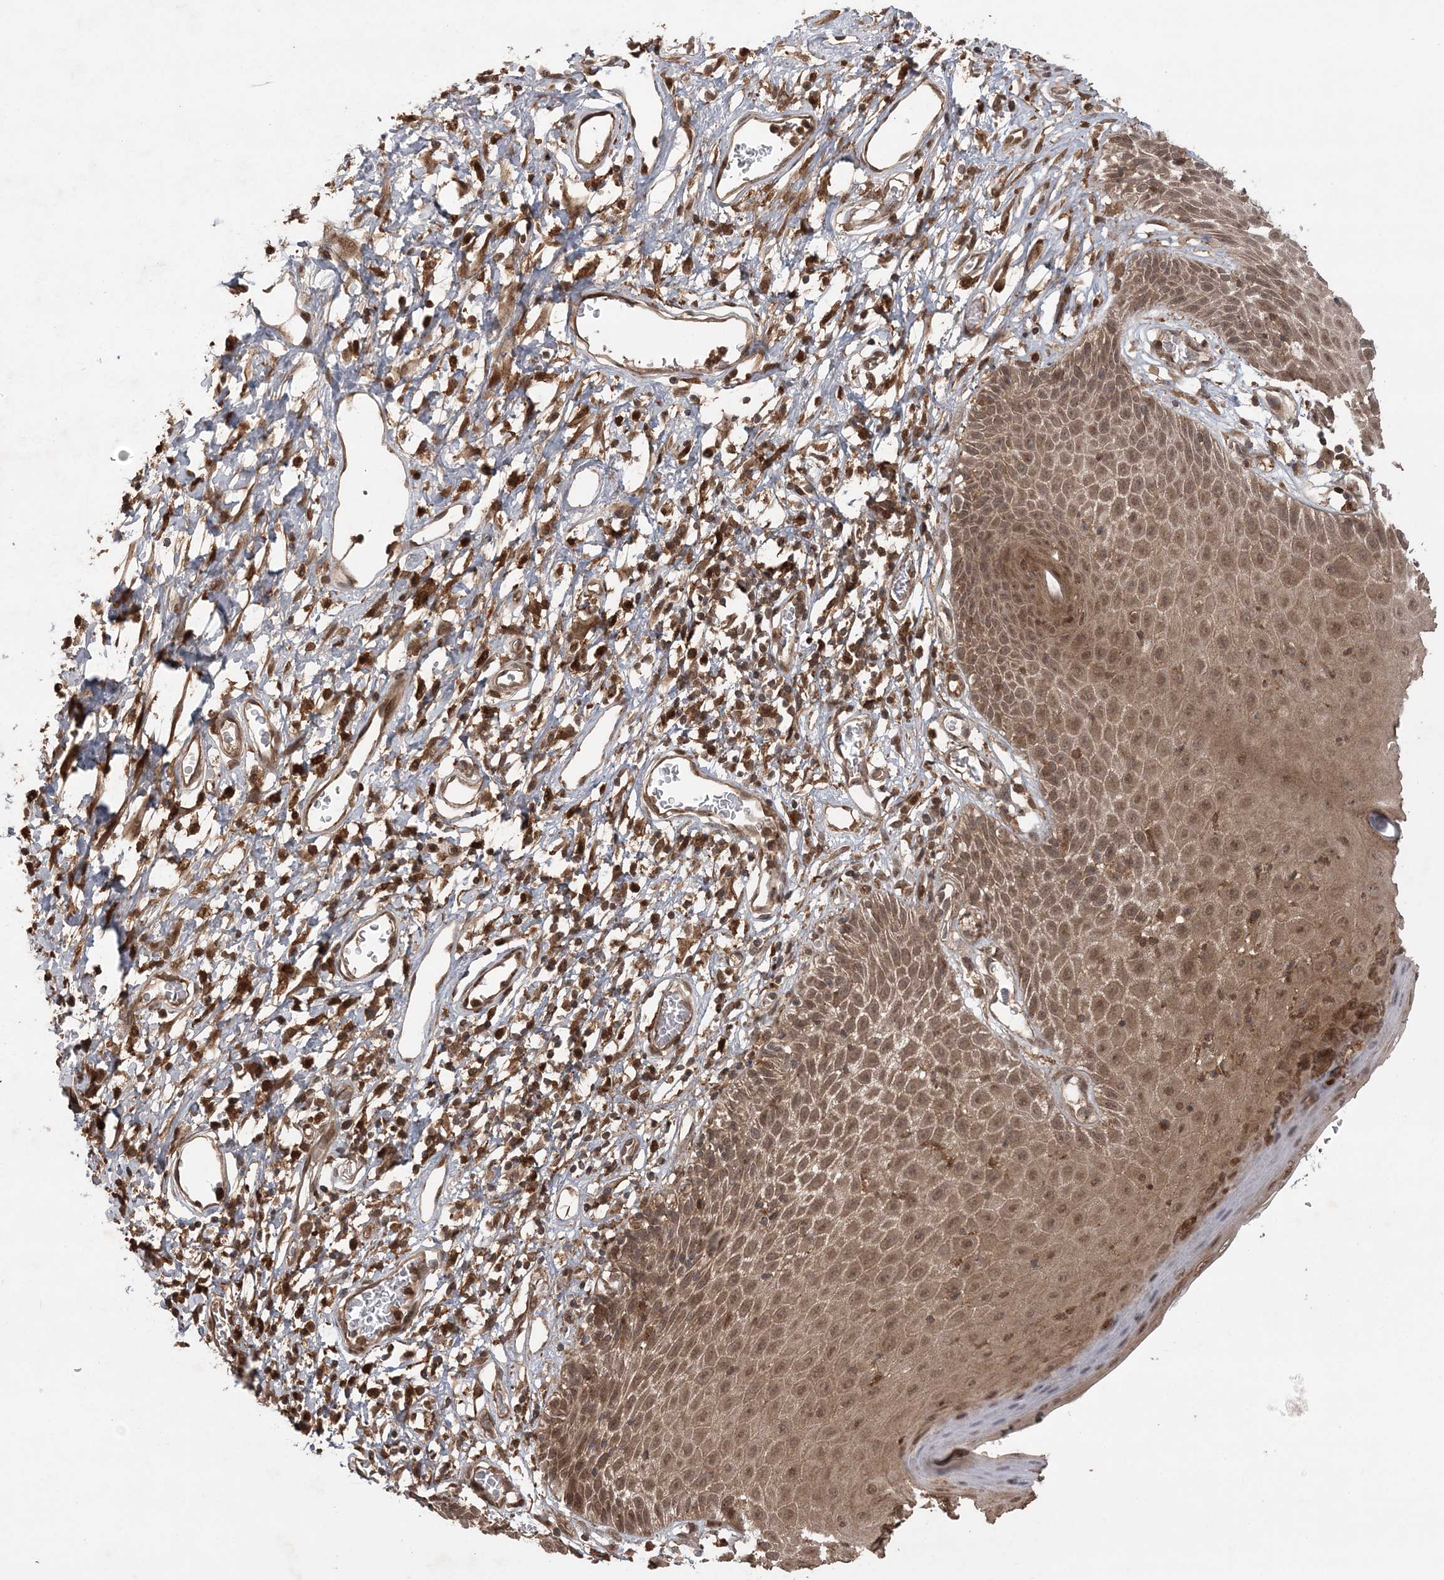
{"staining": {"intensity": "moderate", "quantity": ">75%", "location": "cytoplasmic/membranous,nuclear"}, "tissue": "skin", "cell_type": "Epidermal cells", "image_type": "normal", "snomed": [{"axis": "morphology", "description": "Normal tissue, NOS"}, {"axis": "topography", "description": "Vulva"}], "caption": "IHC photomicrograph of benign skin stained for a protein (brown), which shows medium levels of moderate cytoplasmic/membranous,nuclear positivity in approximately >75% of epidermal cells.", "gene": "LACC1", "patient": {"sex": "female", "age": 68}}